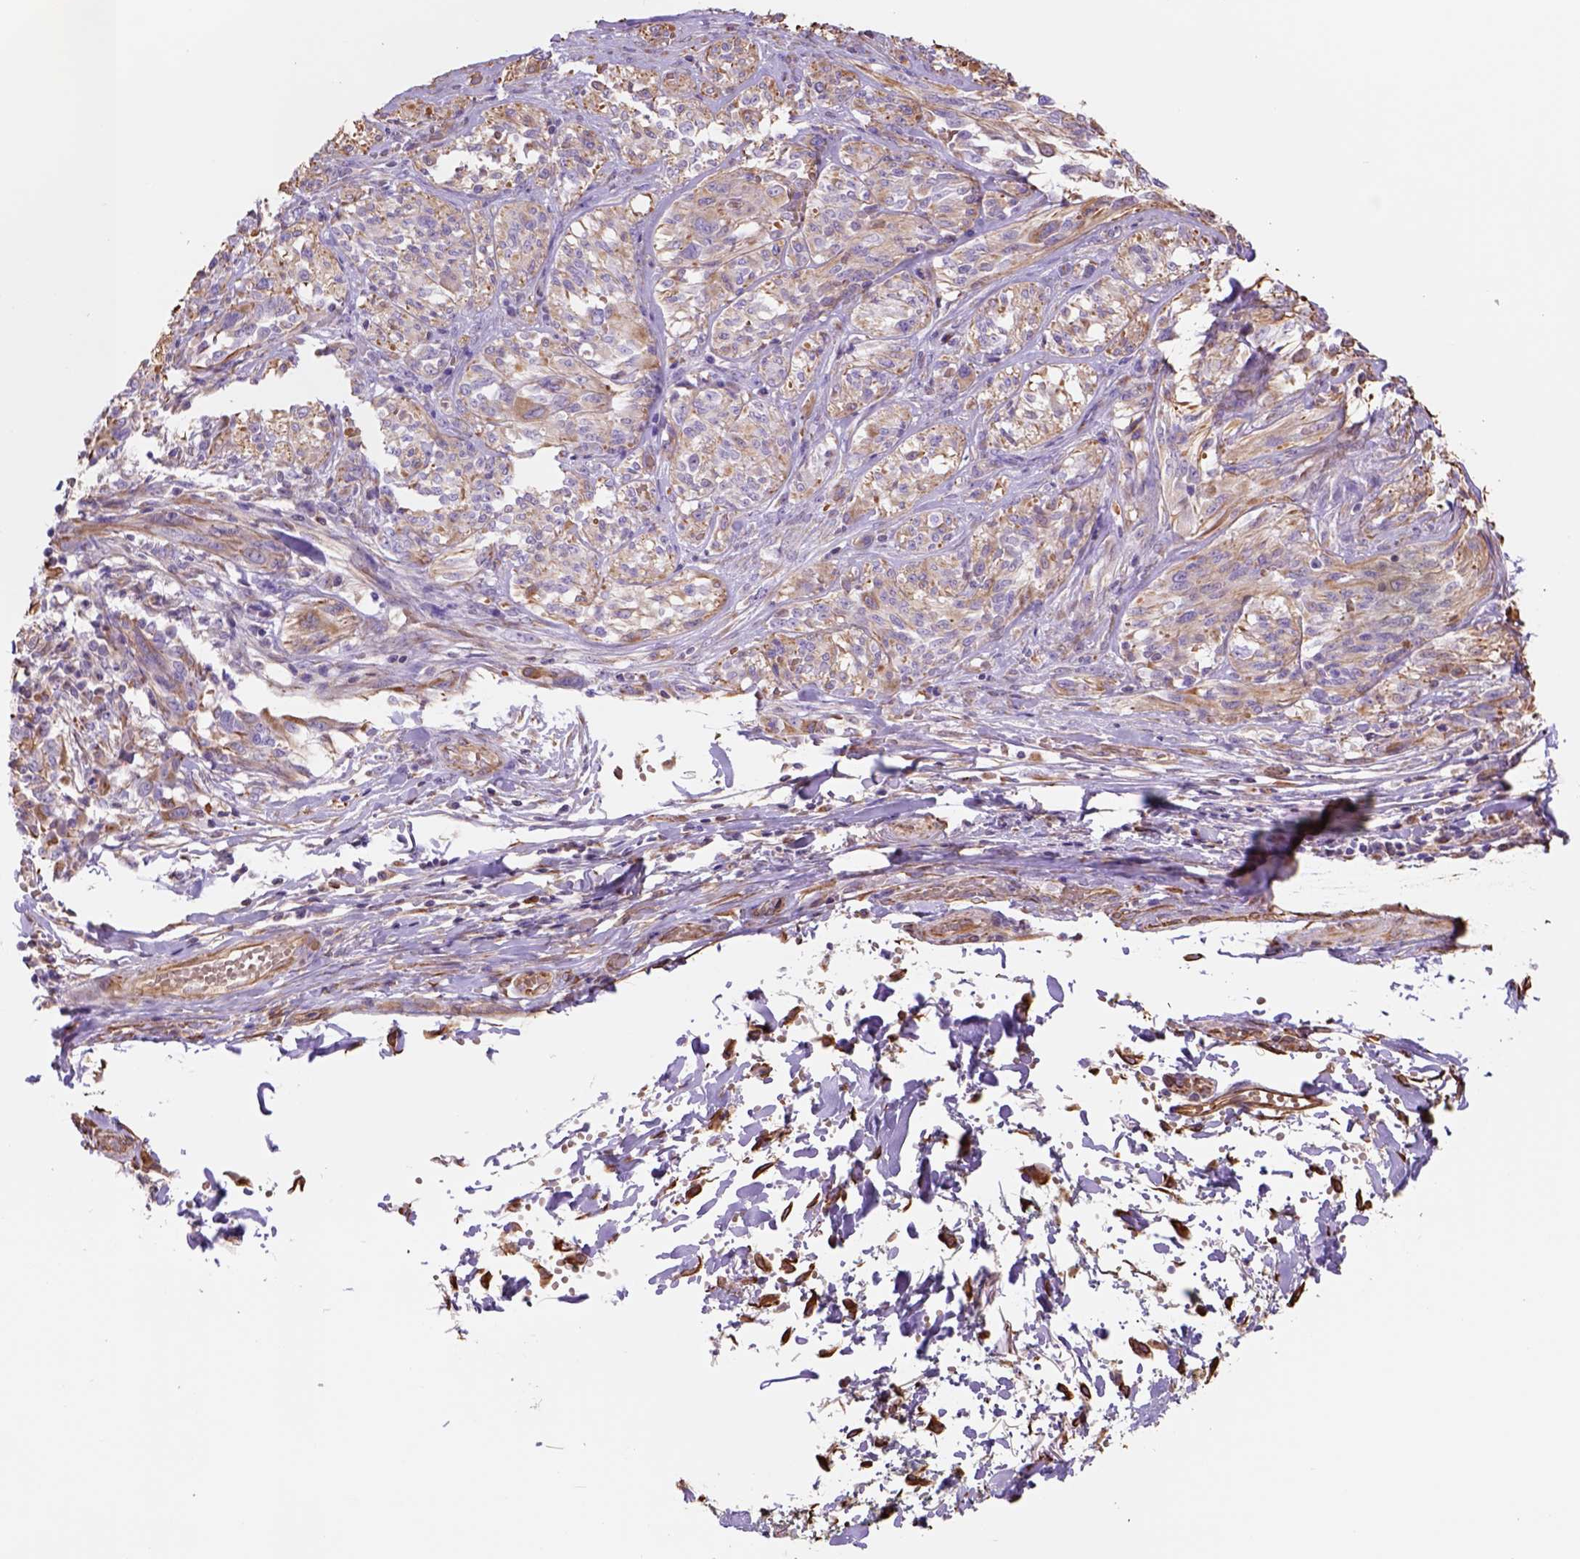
{"staining": {"intensity": "weak", "quantity": ">75%", "location": "cytoplasmic/membranous"}, "tissue": "melanoma", "cell_type": "Tumor cells", "image_type": "cancer", "snomed": [{"axis": "morphology", "description": "Malignant melanoma, NOS"}, {"axis": "topography", "description": "Skin"}], "caption": "Protein expression analysis of malignant melanoma demonstrates weak cytoplasmic/membranous expression in about >75% of tumor cells.", "gene": "ZZZ3", "patient": {"sex": "female", "age": 91}}